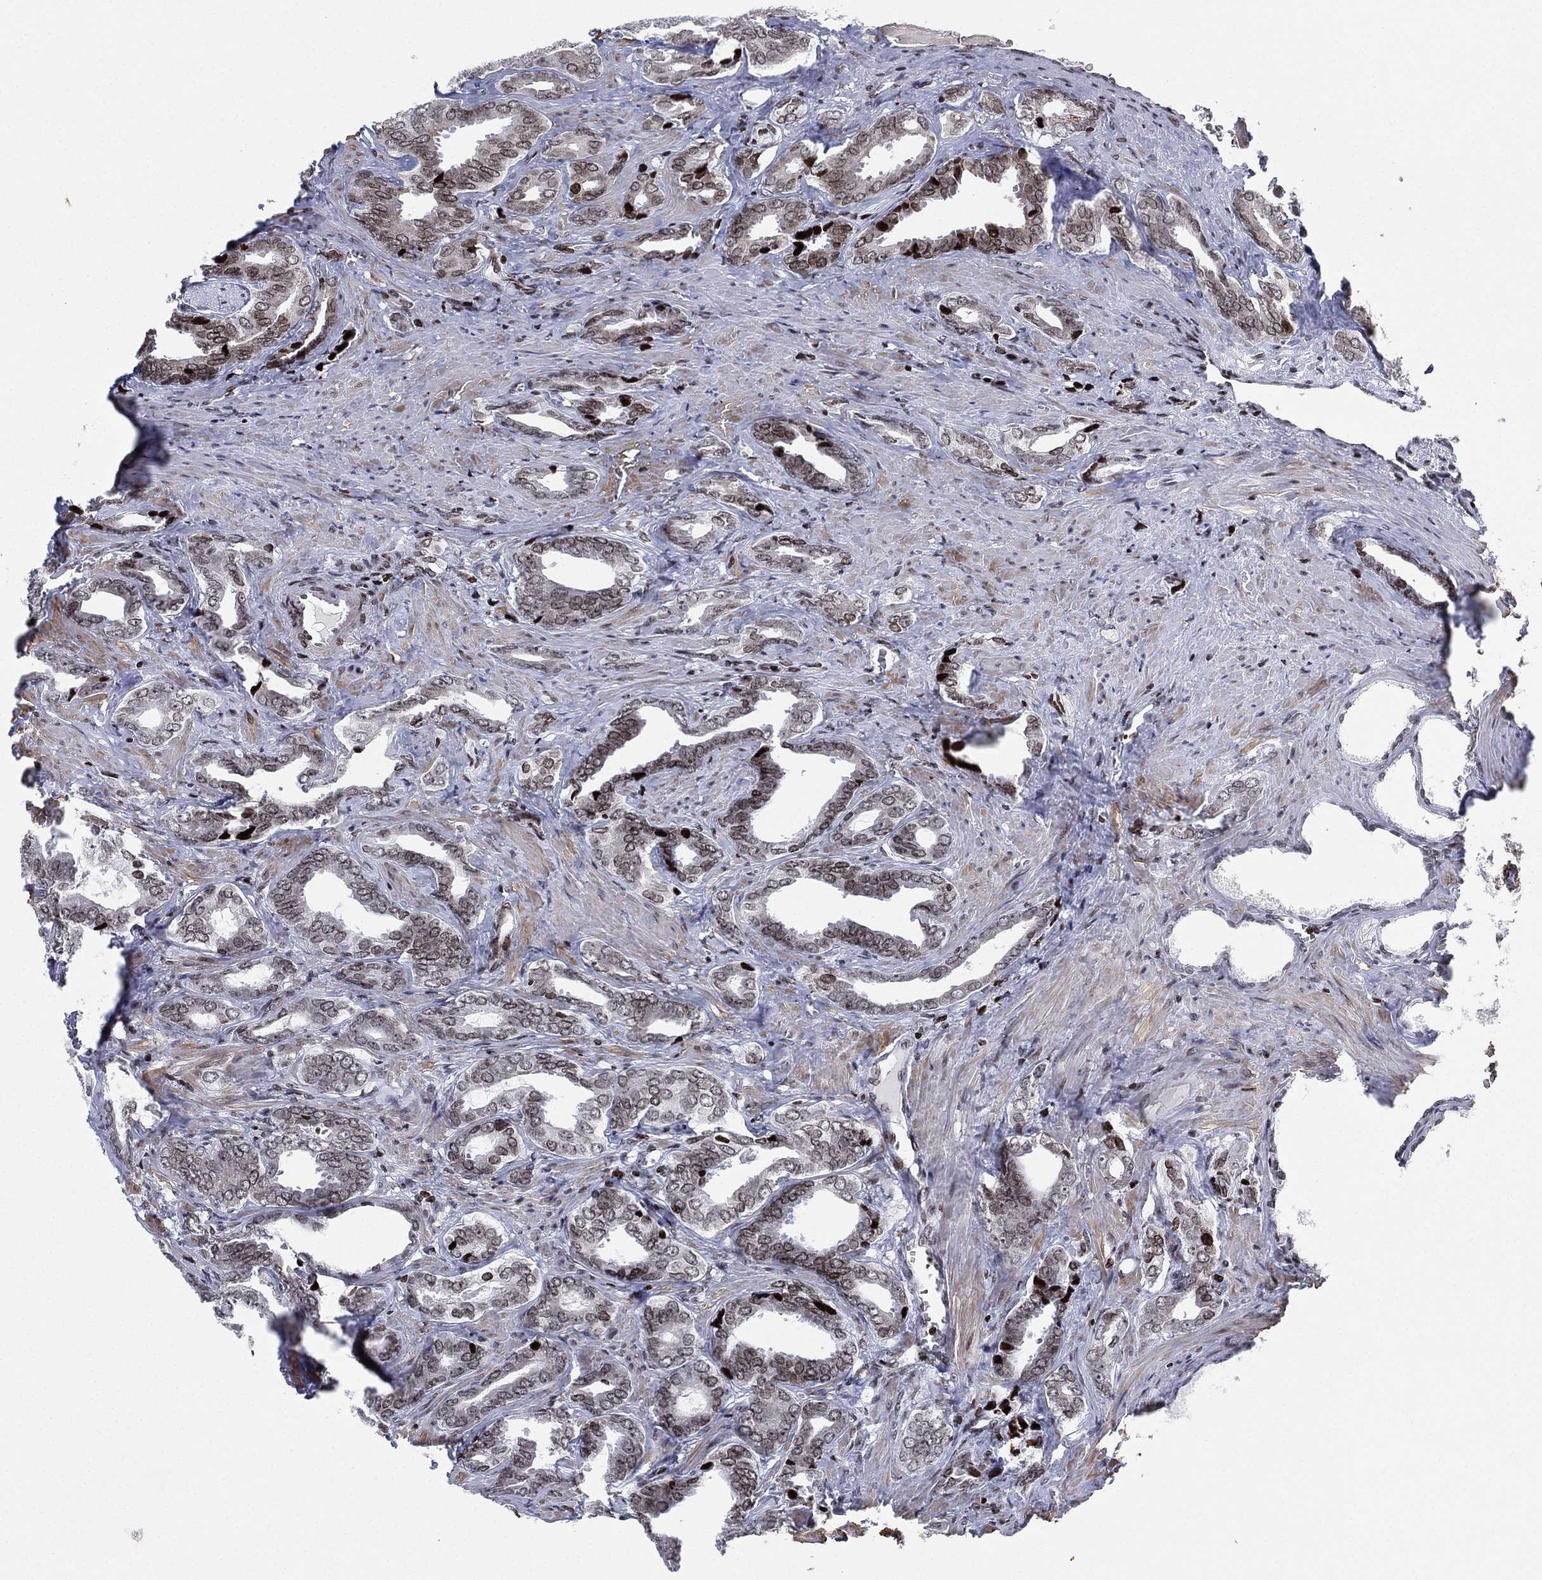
{"staining": {"intensity": "moderate", "quantity": "25%-75%", "location": "nuclear"}, "tissue": "prostate cancer", "cell_type": "Tumor cells", "image_type": "cancer", "snomed": [{"axis": "morphology", "description": "Adenocarcinoma, NOS"}, {"axis": "topography", "description": "Prostate"}], "caption": "Prostate cancer tissue demonstrates moderate nuclear expression in about 25%-75% of tumor cells (Stains: DAB (3,3'-diaminobenzidine) in brown, nuclei in blue, Microscopy: brightfield microscopy at high magnification).", "gene": "MFSD14A", "patient": {"sex": "male", "age": 66}}